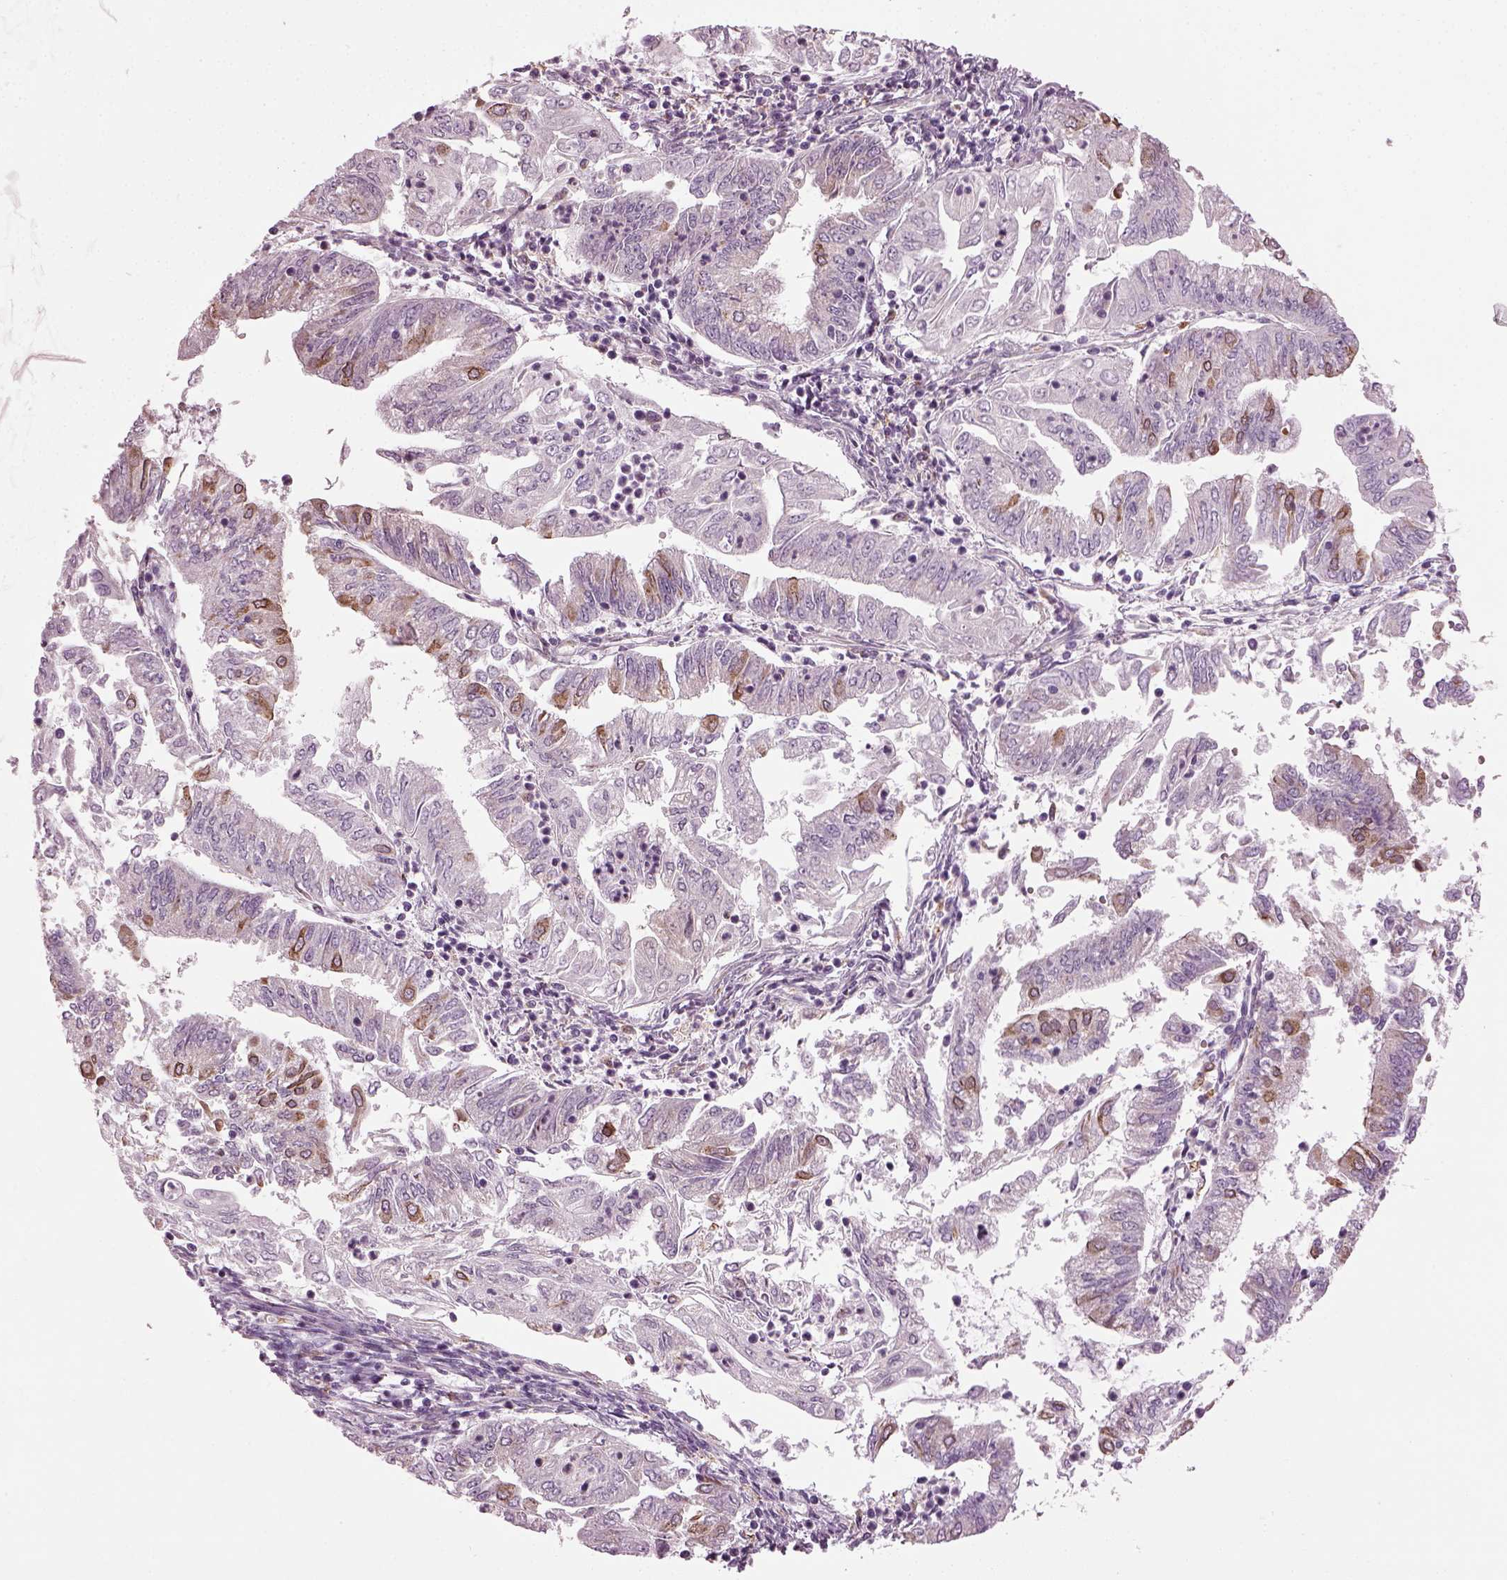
{"staining": {"intensity": "moderate", "quantity": "25%-75%", "location": "cytoplasmic/membranous"}, "tissue": "endometrial cancer", "cell_type": "Tumor cells", "image_type": "cancer", "snomed": [{"axis": "morphology", "description": "Adenocarcinoma, NOS"}, {"axis": "topography", "description": "Endometrium"}], "caption": "IHC photomicrograph of neoplastic tissue: human endometrial adenocarcinoma stained using immunohistochemistry reveals medium levels of moderate protein expression localized specifically in the cytoplasmic/membranous of tumor cells, appearing as a cytoplasmic/membranous brown color.", "gene": "TMEM231", "patient": {"sex": "female", "age": 55}}